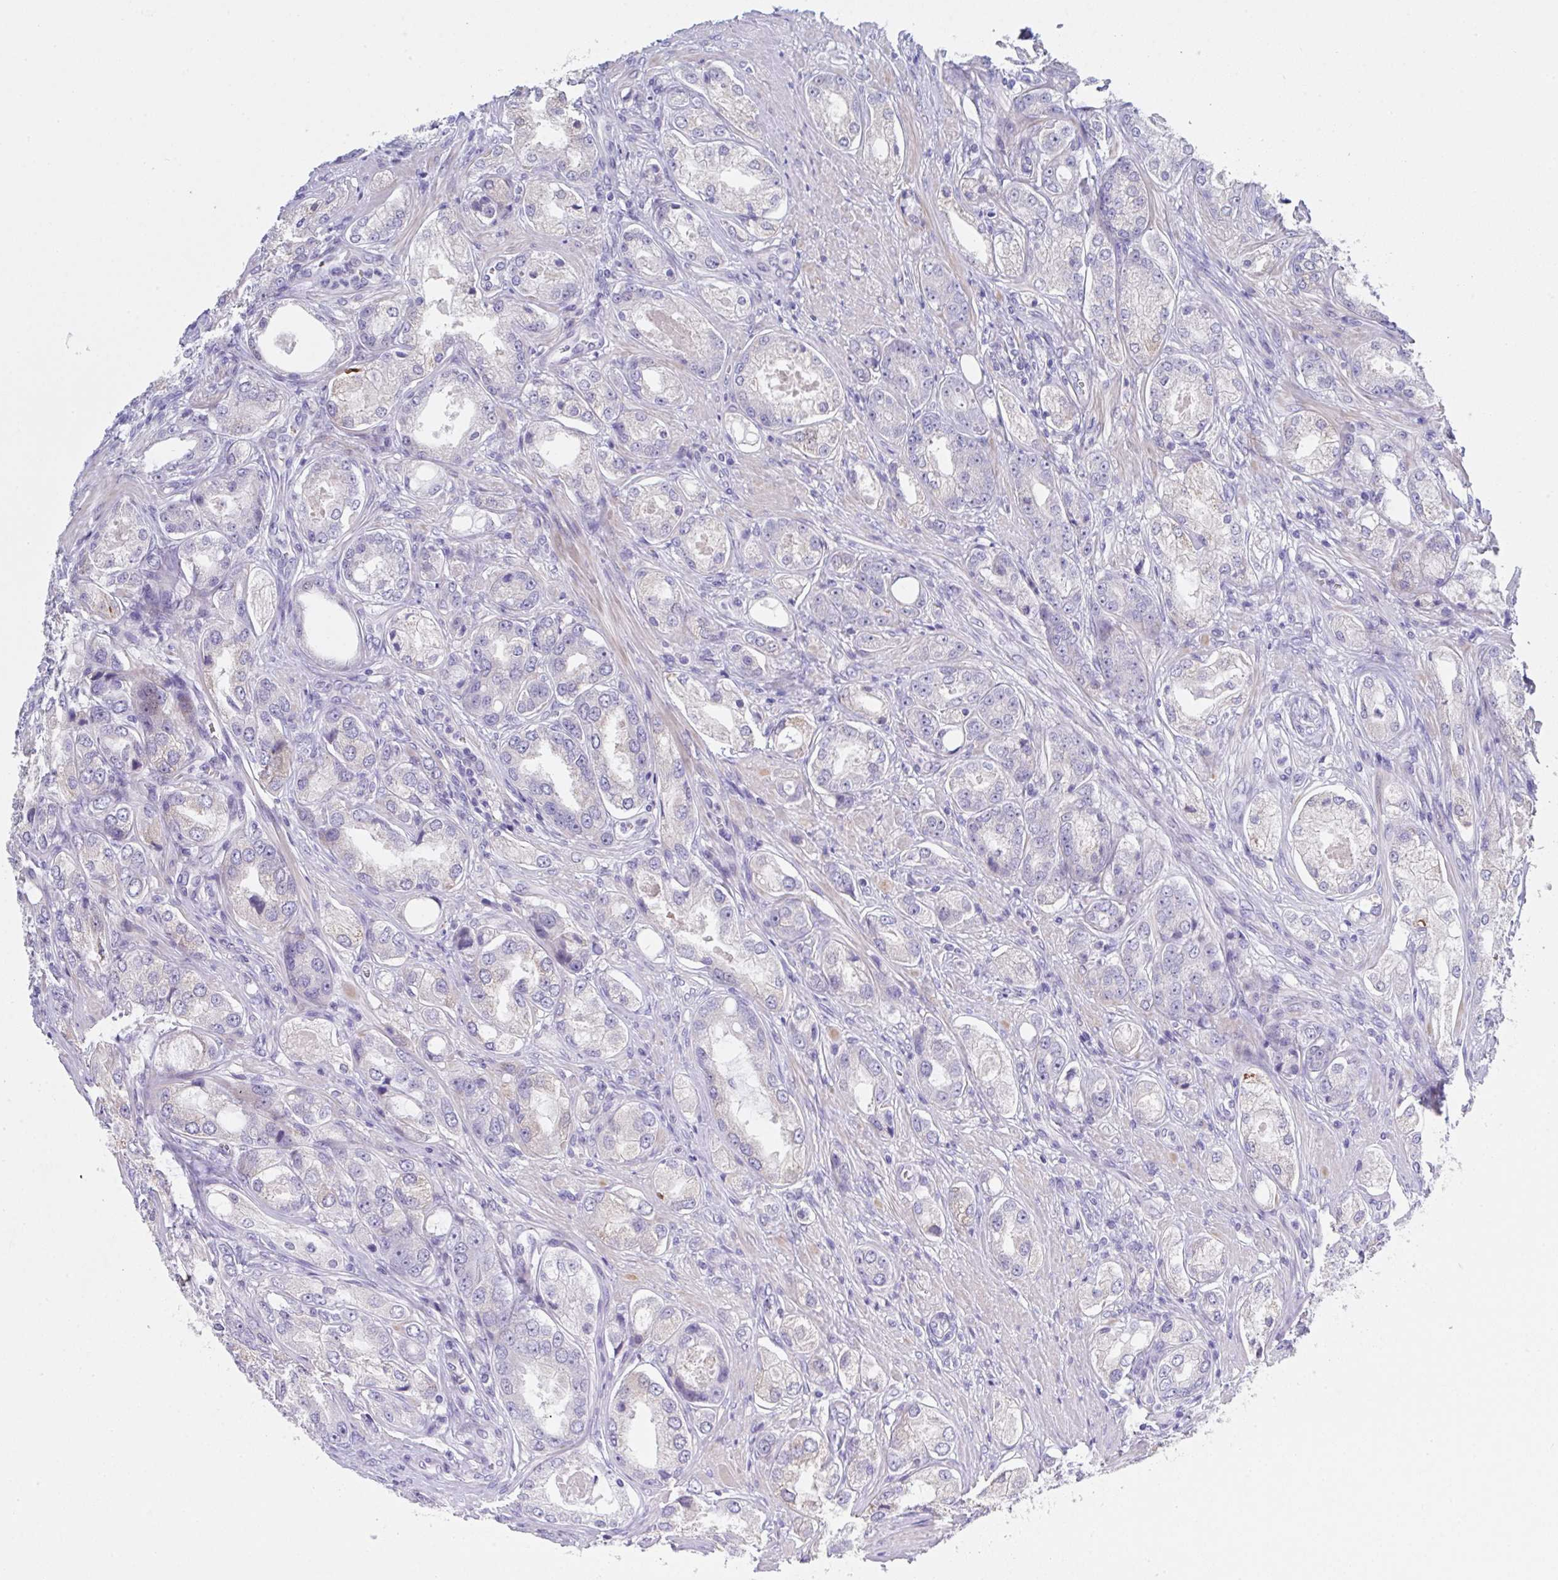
{"staining": {"intensity": "negative", "quantity": "none", "location": "none"}, "tissue": "prostate cancer", "cell_type": "Tumor cells", "image_type": "cancer", "snomed": [{"axis": "morphology", "description": "Adenocarcinoma, Low grade"}, {"axis": "topography", "description": "Prostate"}], "caption": "A high-resolution histopathology image shows immunohistochemistry staining of prostate cancer (low-grade adenocarcinoma), which demonstrates no significant expression in tumor cells.", "gene": "FBXO47", "patient": {"sex": "male", "age": 68}}